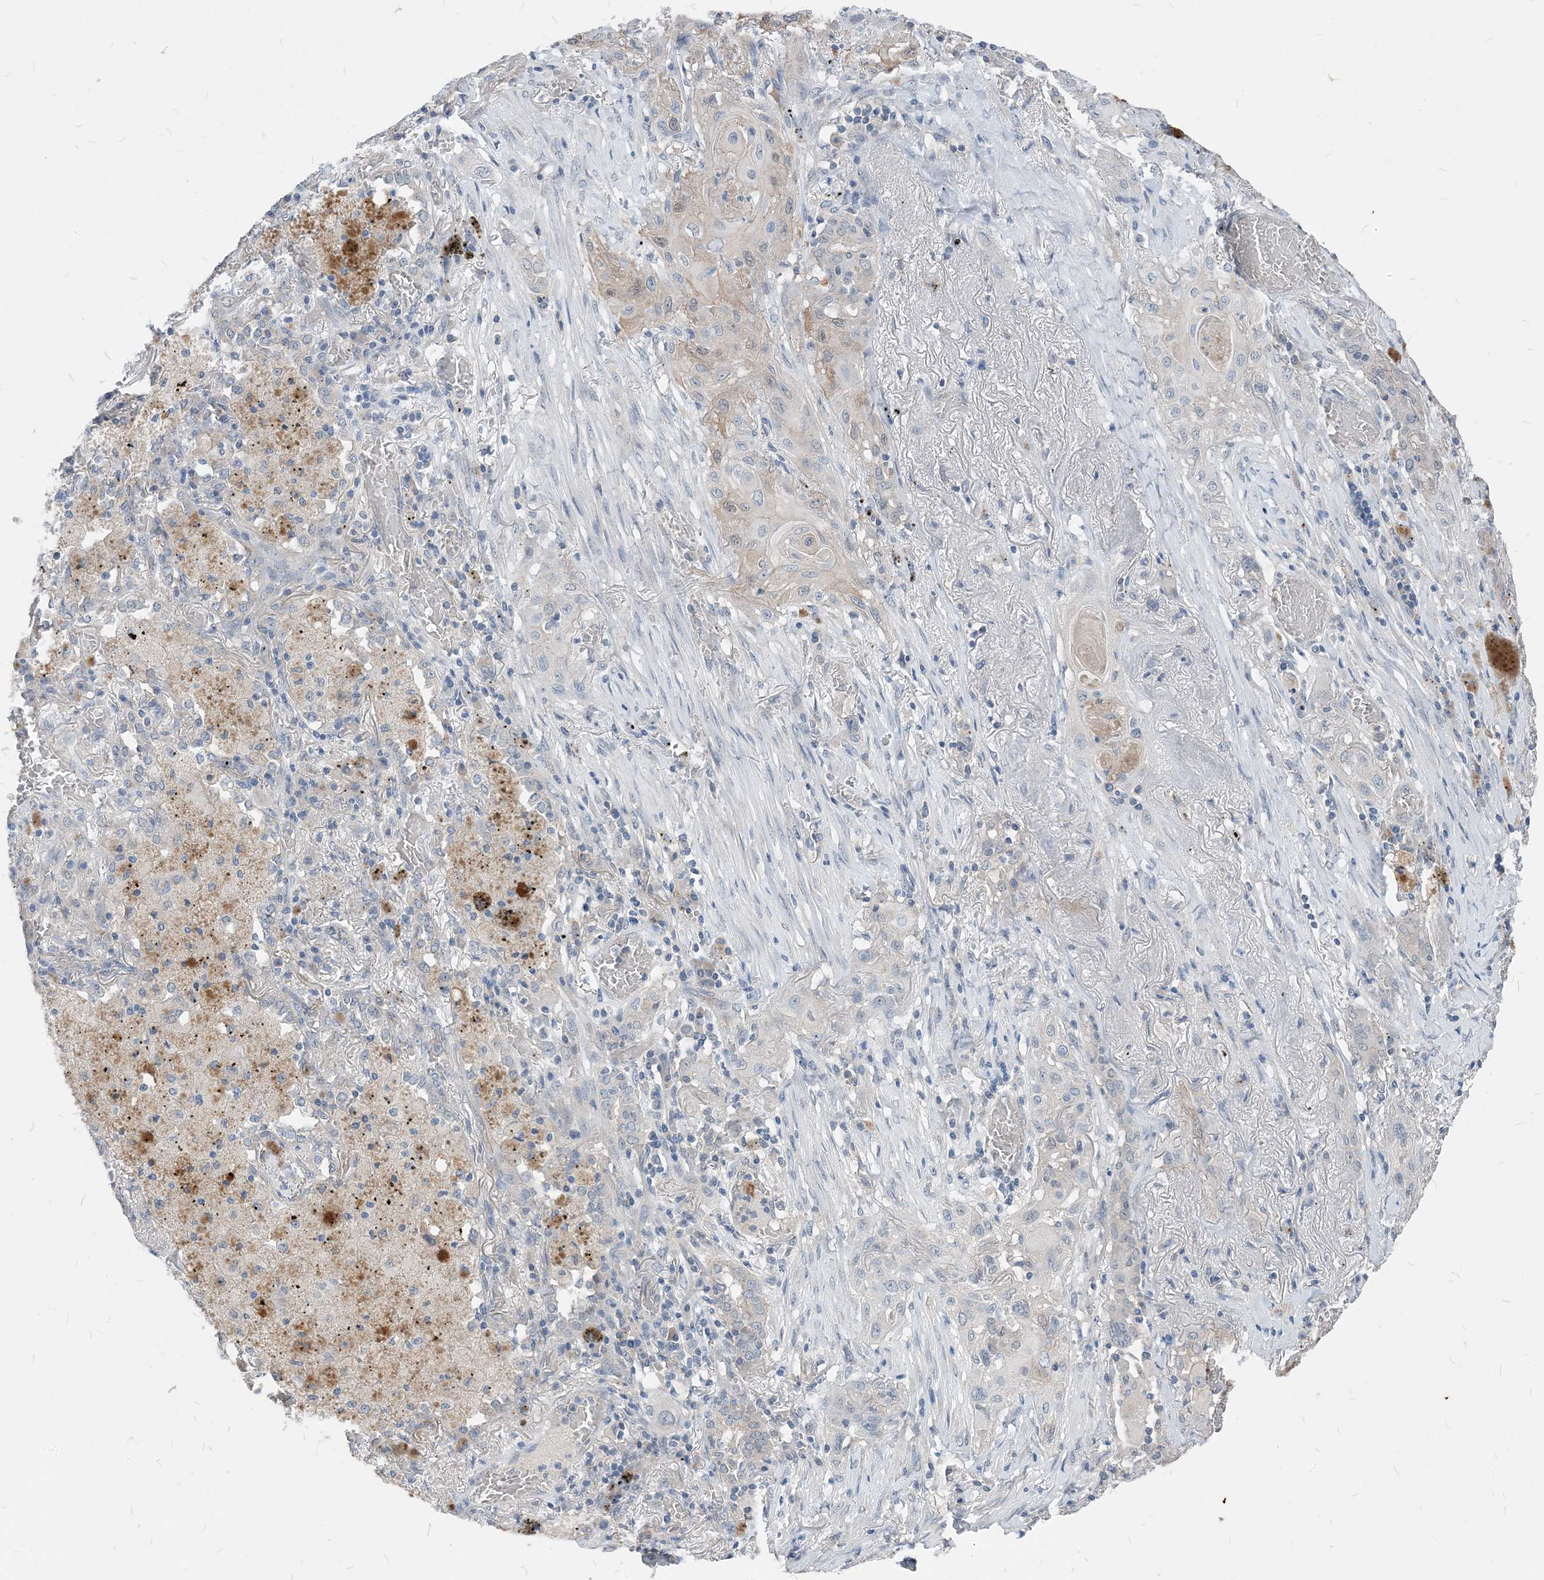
{"staining": {"intensity": "negative", "quantity": "none", "location": "none"}, "tissue": "lung cancer", "cell_type": "Tumor cells", "image_type": "cancer", "snomed": [{"axis": "morphology", "description": "Squamous cell carcinoma, NOS"}, {"axis": "topography", "description": "Lung"}], "caption": "High power microscopy photomicrograph of an immunohistochemistry (IHC) photomicrograph of lung squamous cell carcinoma, revealing no significant positivity in tumor cells.", "gene": "NCOA7", "patient": {"sex": "female", "age": 47}}